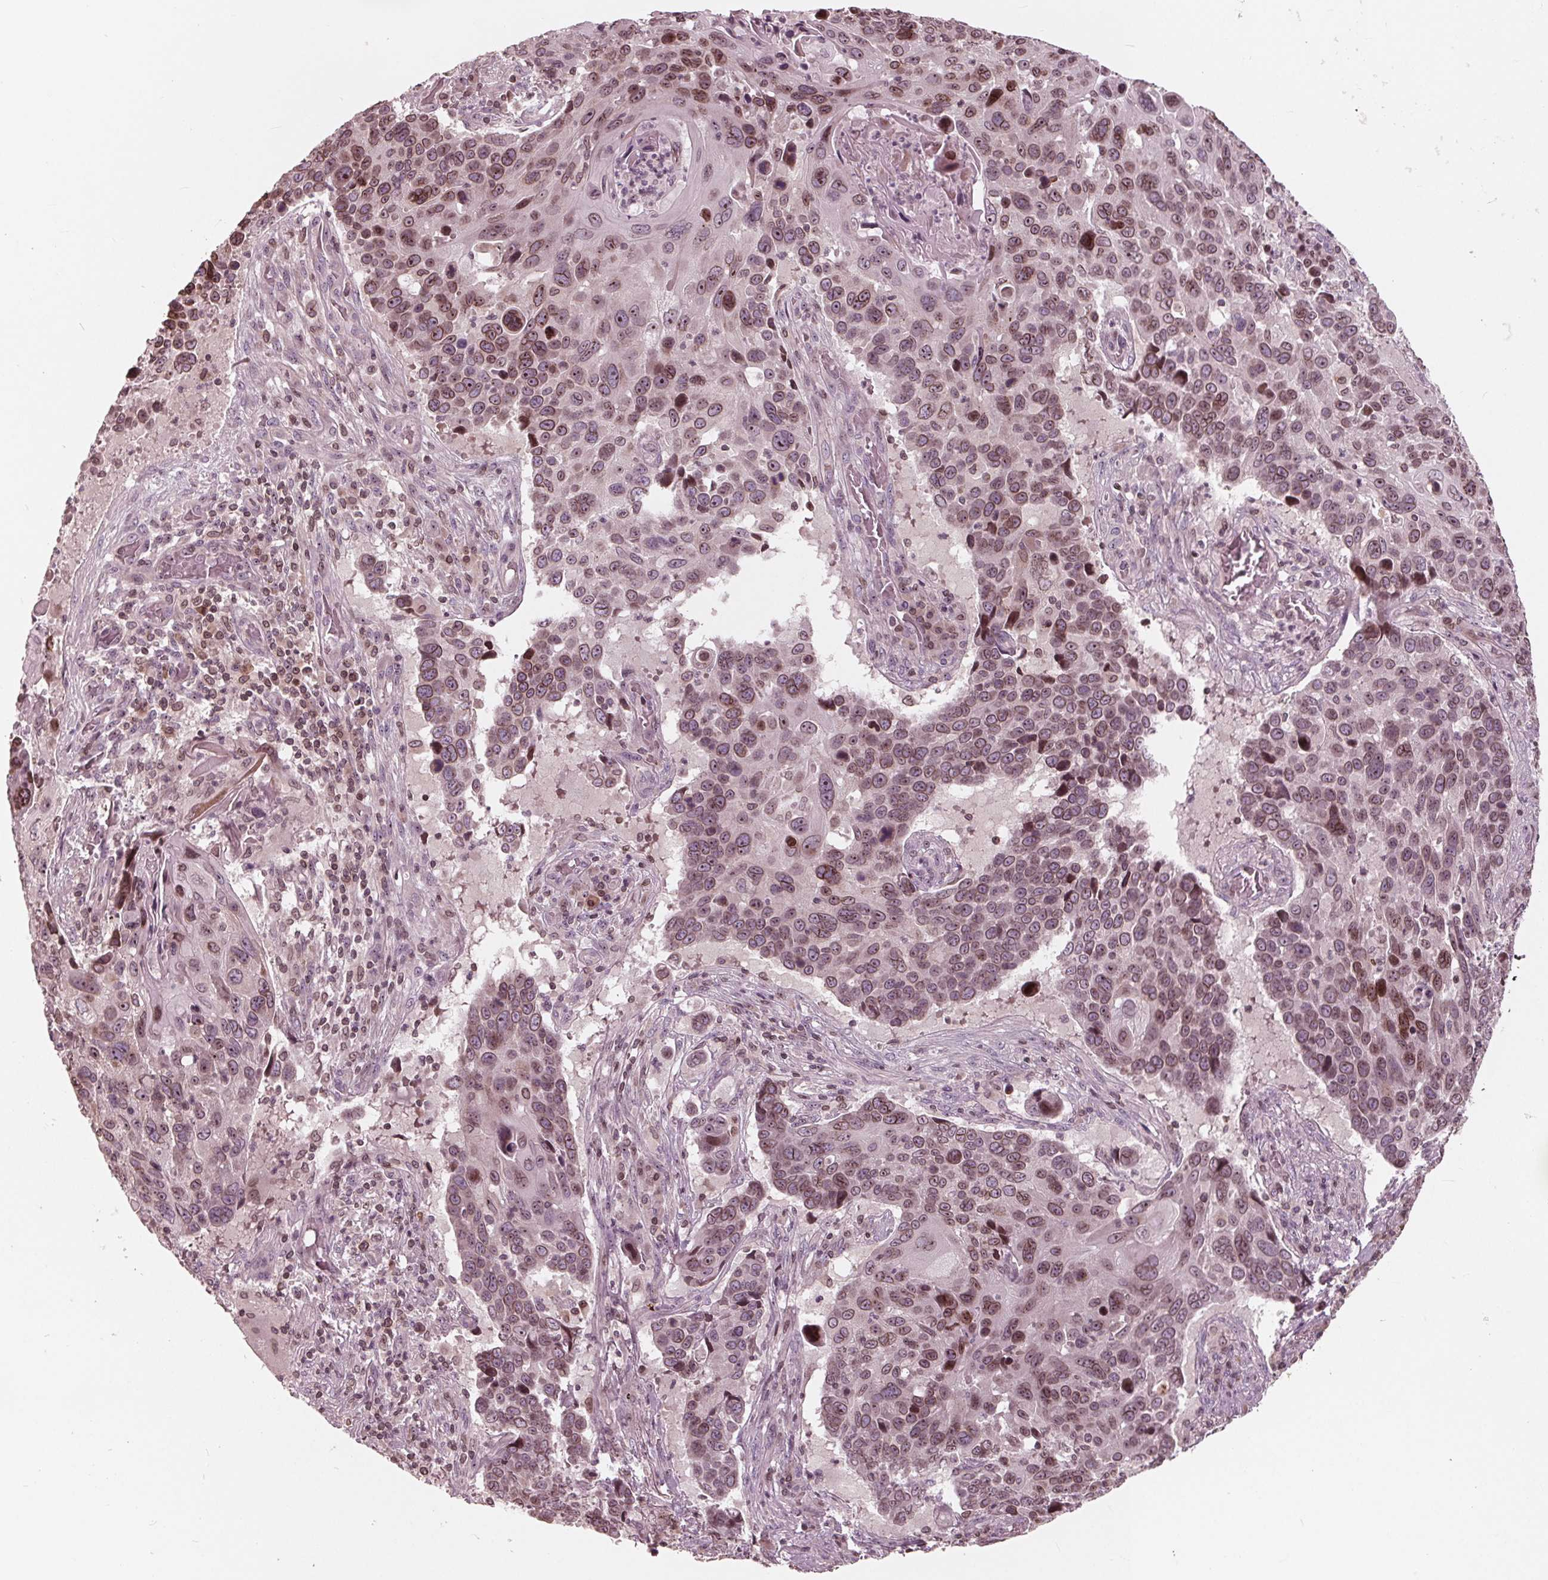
{"staining": {"intensity": "moderate", "quantity": ">75%", "location": "cytoplasmic/membranous,nuclear"}, "tissue": "lung cancer", "cell_type": "Tumor cells", "image_type": "cancer", "snomed": [{"axis": "morphology", "description": "Squamous cell carcinoma, NOS"}, {"axis": "topography", "description": "Lung"}], "caption": "Squamous cell carcinoma (lung) stained for a protein (brown) displays moderate cytoplasmic/membranous and nuclear positive expression in about >75% of tumor cells.", "gene": "NUP210", "patient": {"sex": "male", "age": 68}}